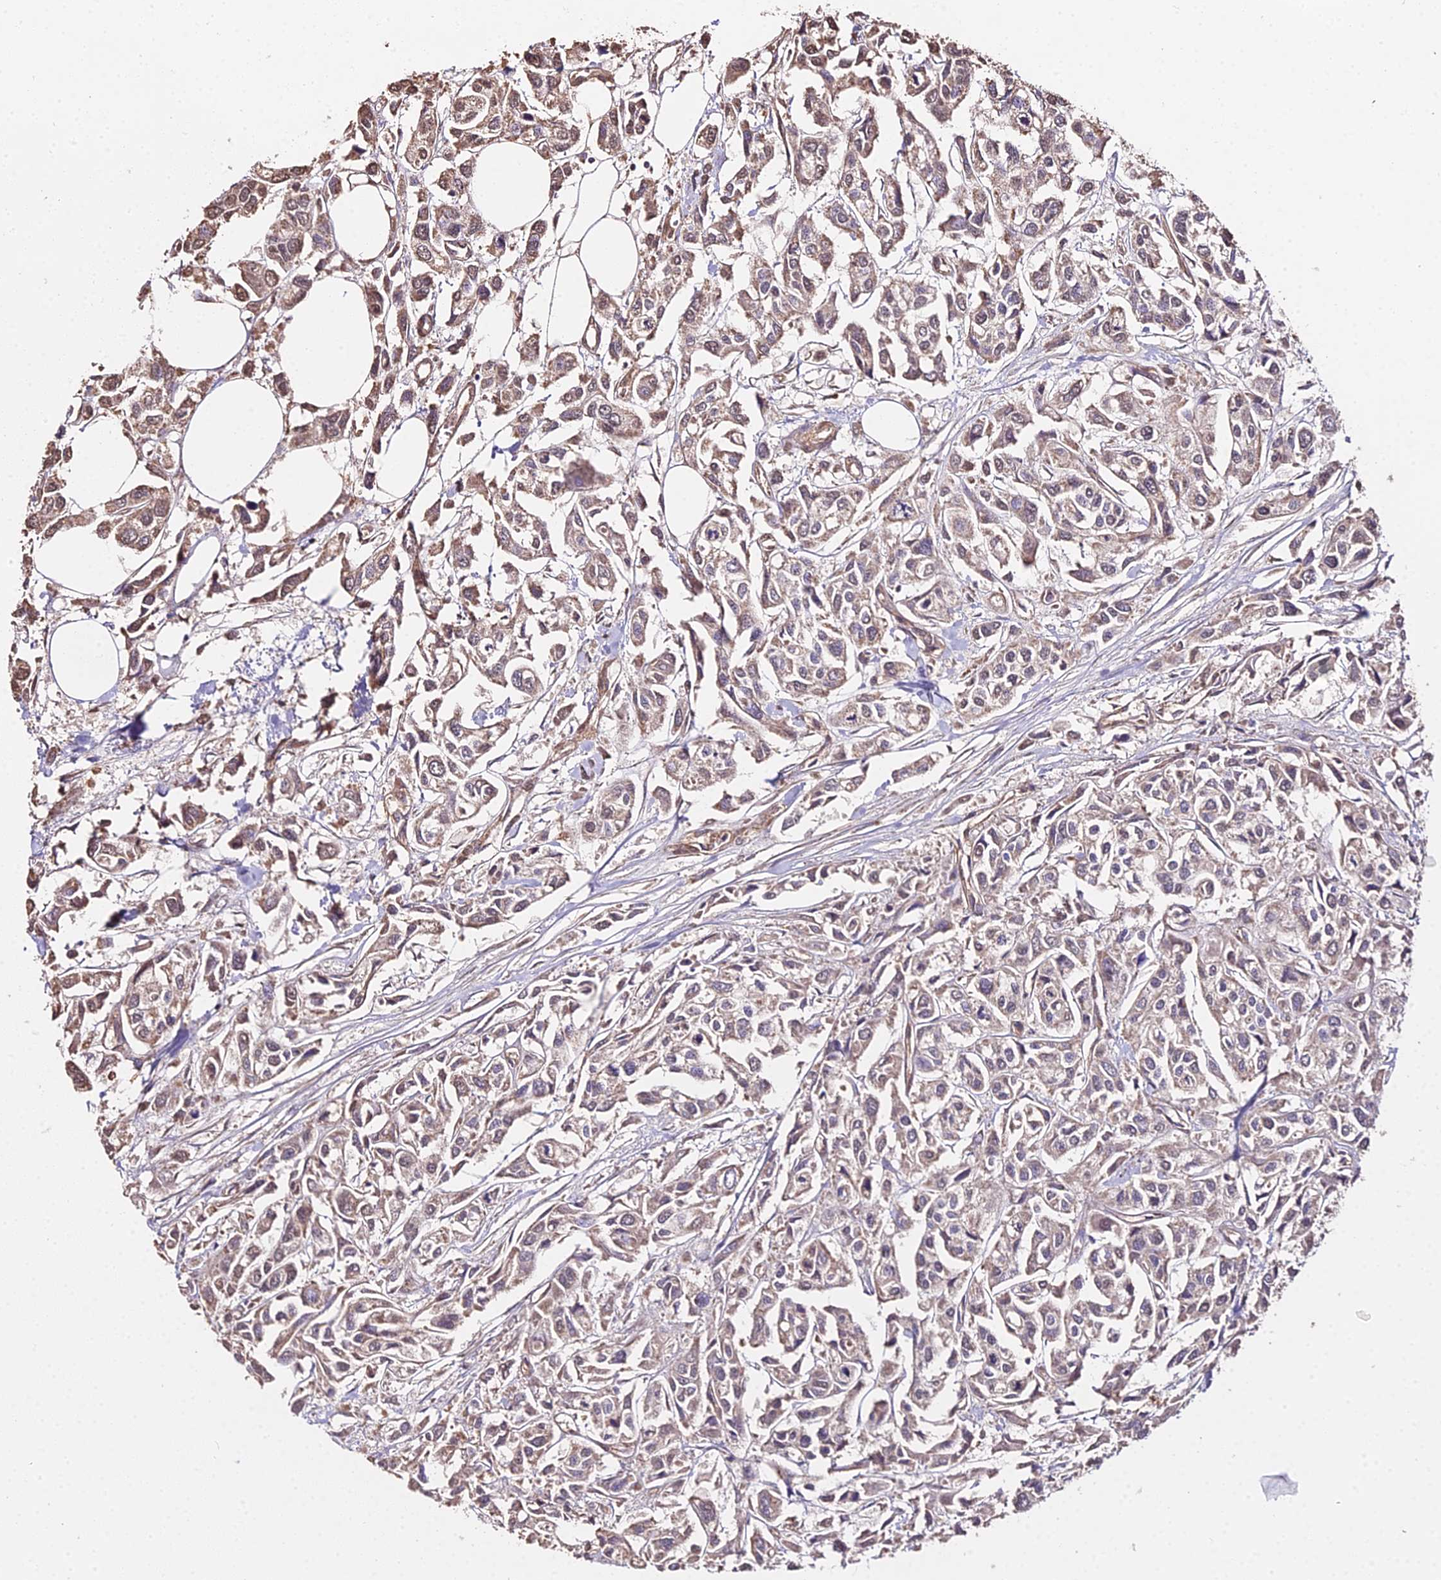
{"staining": {"intensity": "moderate", "quantity": "25%-75%", "location": "cytoplasmic/membranous,nuclear"}, "tissue": "urothelial cancer", "cell_type": "Tumor cells", "image_type": "cancer", "snomed": [{"axis": "morphology", "description": "Urothelial carcinoma, High grade"}, {"axis": "topography", "description": "Urinary bladder"}], "caption": "A histopathology image showing moderate cytoplasmic/membranous and nuclear expression in about 25%-75% of tumor cells in high-grade urothelial carcinoma, as visualized by brown immunohistochemical staining.", "gene": "METTL13", "patient": {"sex": "male", "age": 67}}